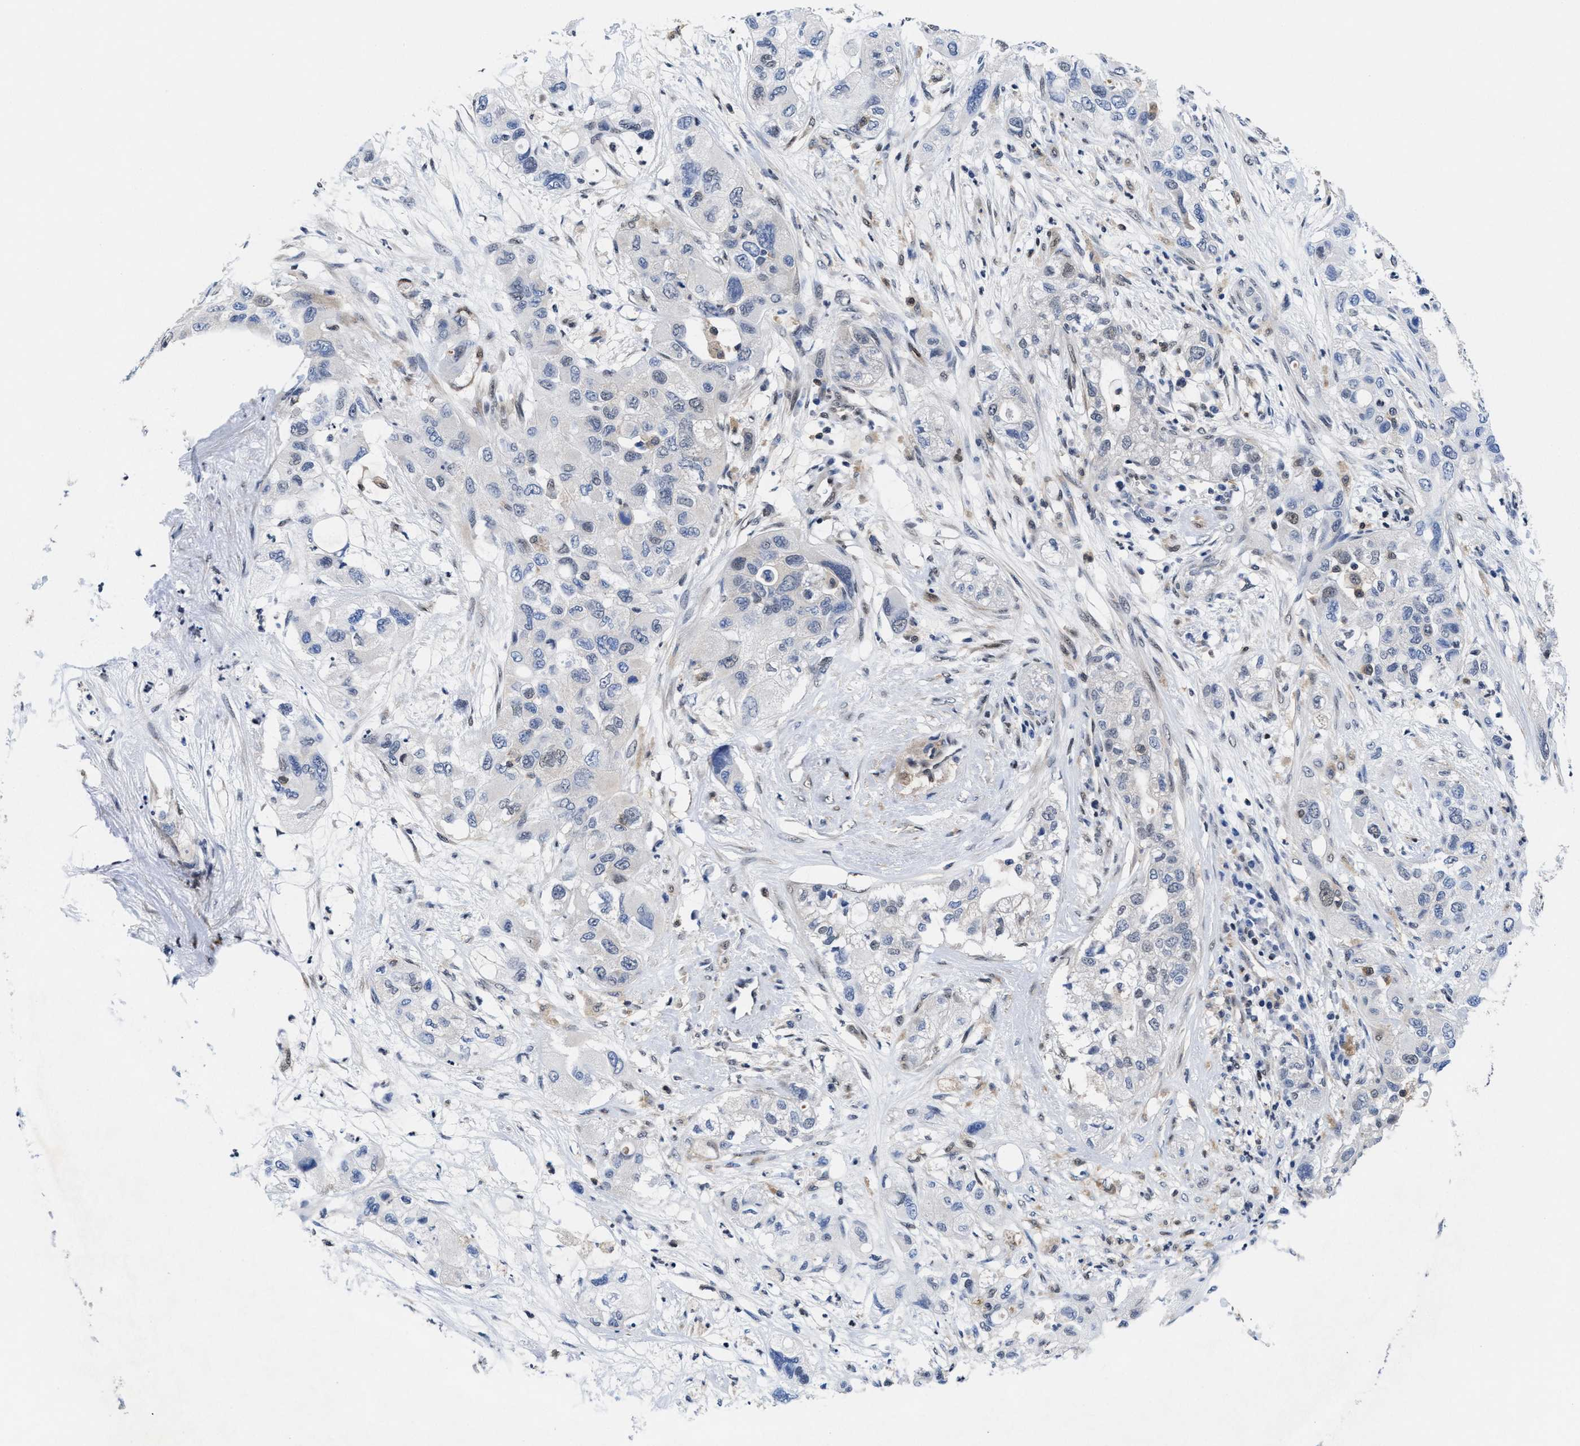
{"staining": {"intensity": "negative", "quantity": "none", "location": "none"}, "tissue": "pancreatic cancer", "cell_type": "Tumor cells", "image_type": "cancer", "snomed": [{"axis": "morphology", "description": "Adenocarcinoma, NOS"}, {"axis": "topography", "description": "Pancreas"}], "caption": "Immunohistochemical staining of pancreatic adenocarcinoma displays no significant expression in tumor cells.", "gene": "ACLY", "patient": {"sex": "female", "age": 78}}